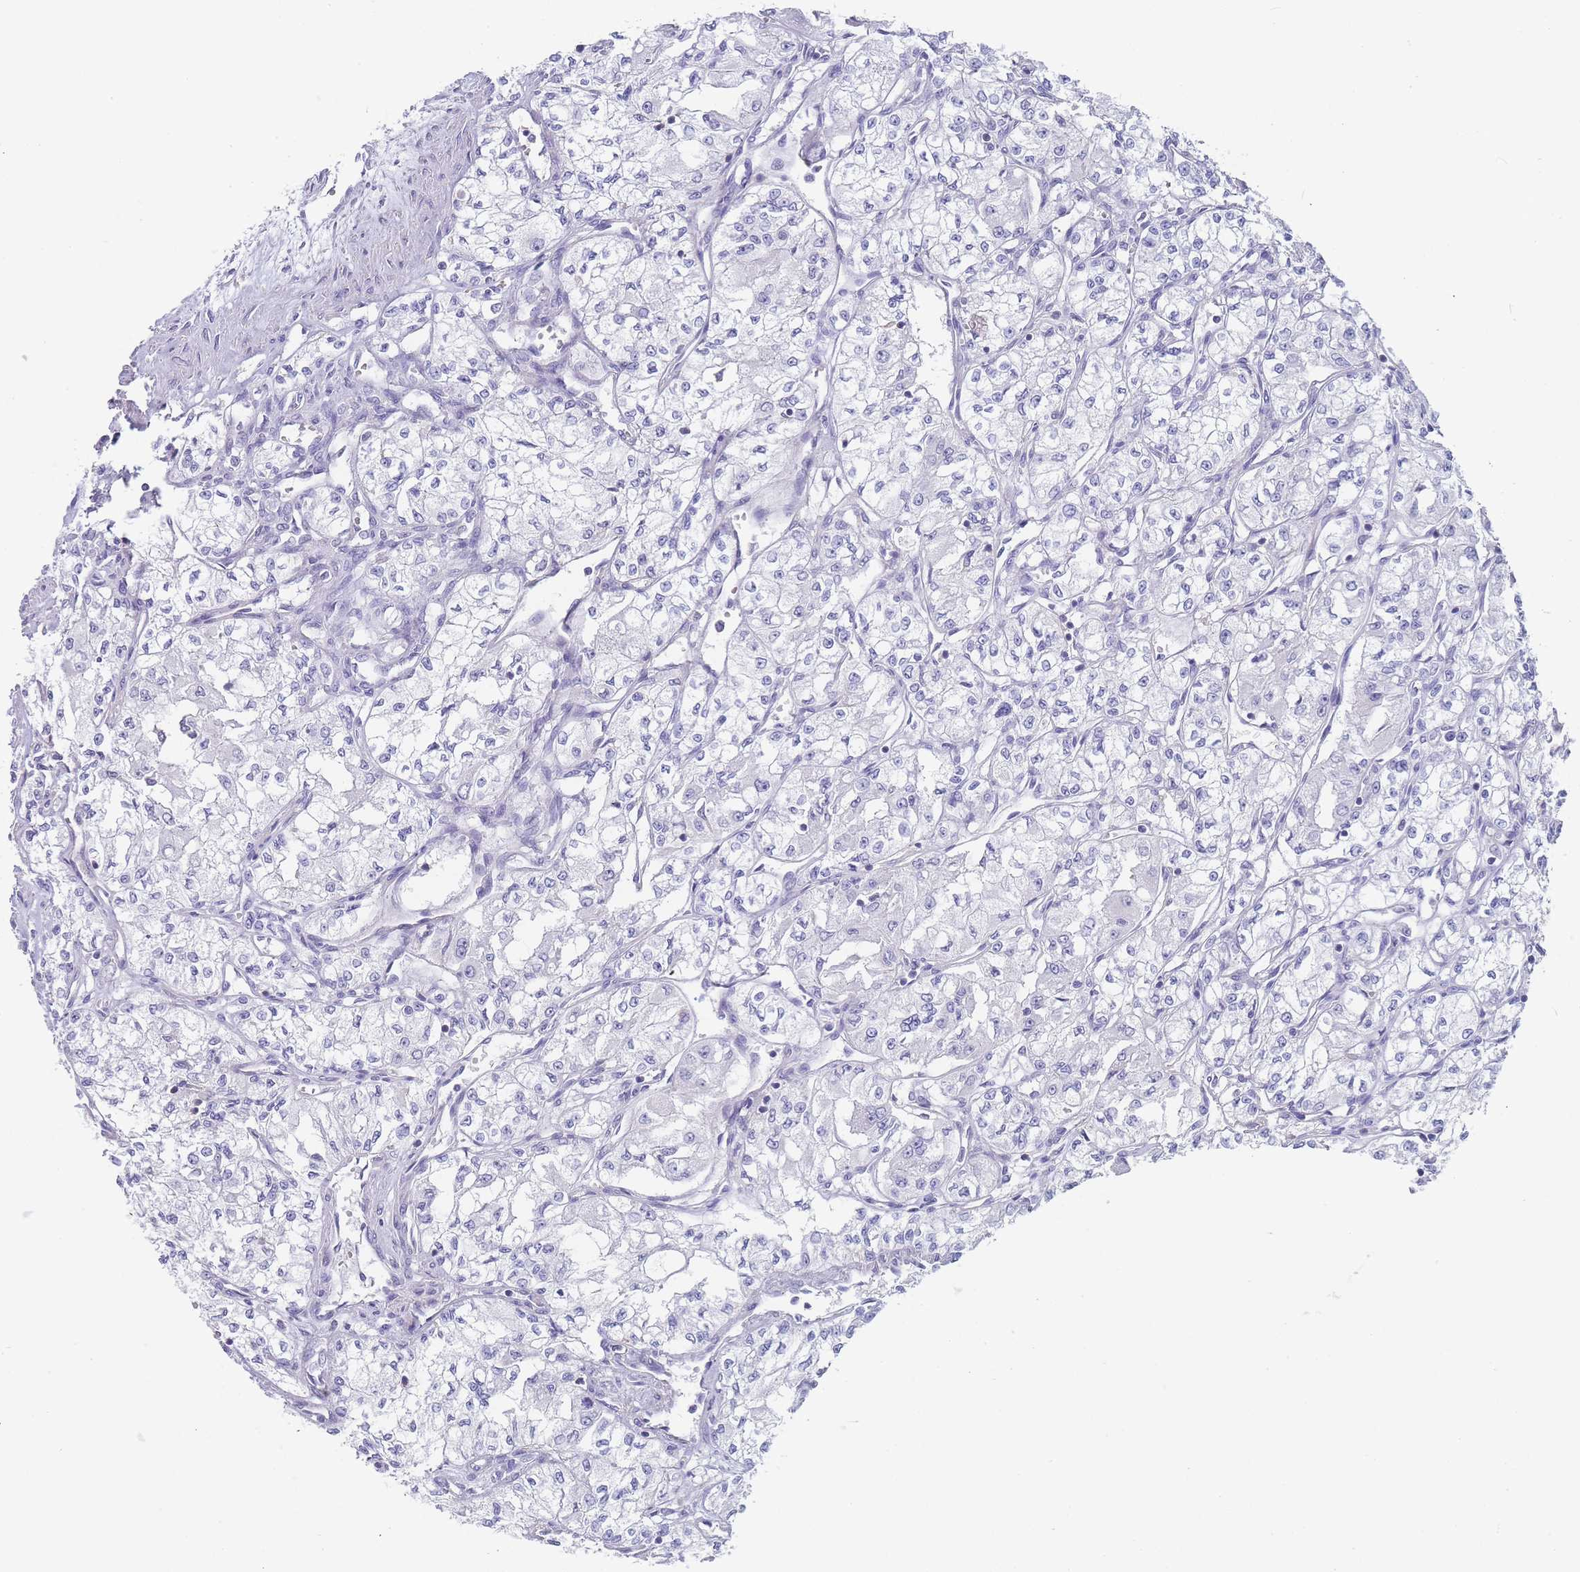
{"staining": {"intensity": "negative", "quantity": "none", "location": "none"}, "tissue": "renal cancer", "cell_type": "Tumor cells", "image_type": "cancer", "snomed": [{"axis": "morphology", "description": "Adenocarcinoma, NOS"}, {"axis": "topography", "description": "Kidney"}], "caption": "Protein analysis of renal cancer (adenocarcinoma) exhibits no significant expression in tumor cells.", "gene": "NOP14", "patient": {"sex": "male", "age": 59}}